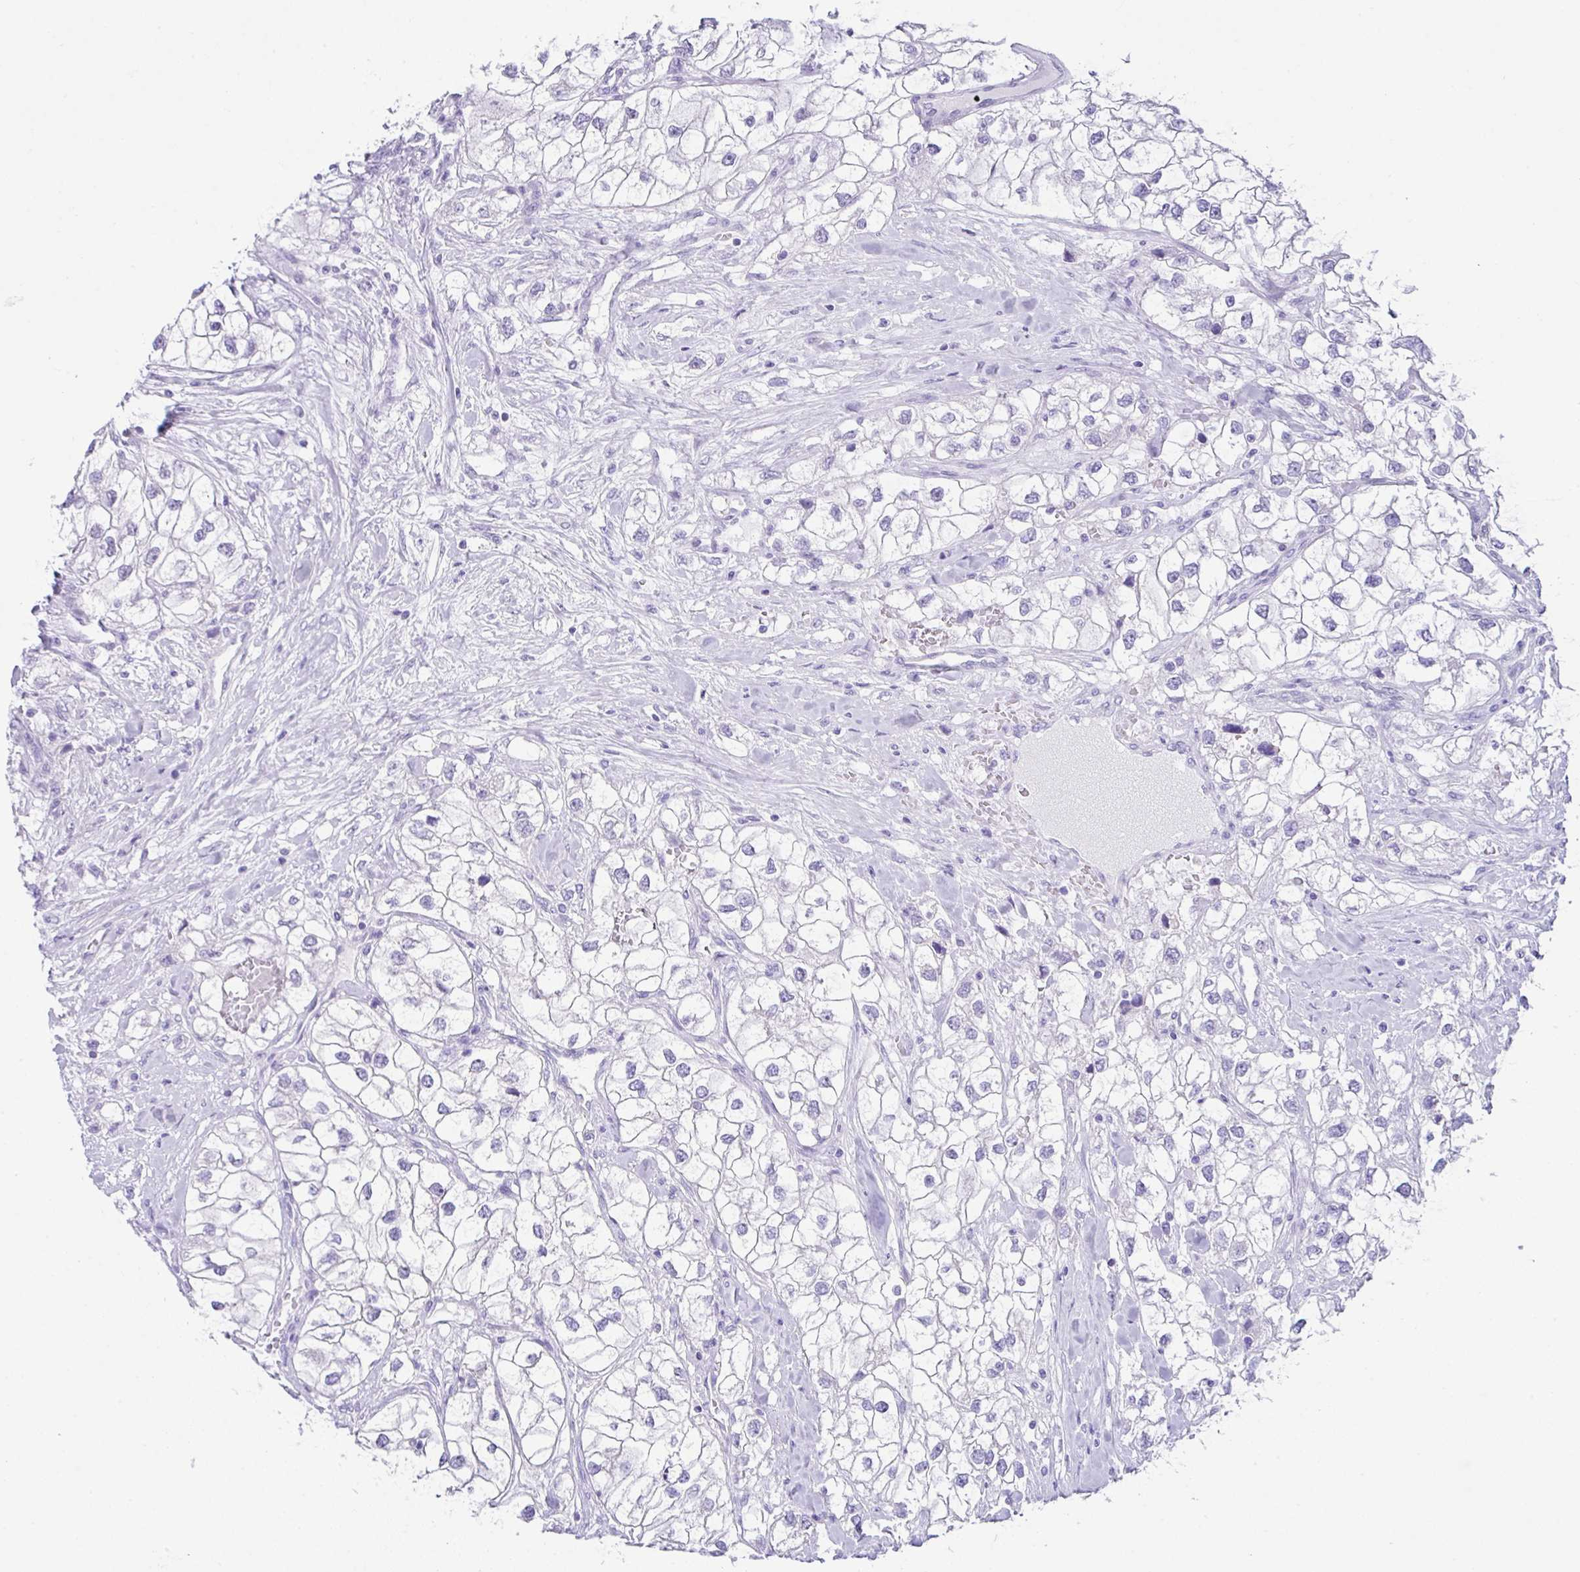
{"staining": {"intensity": "negative", "quantity": "none", "location": "none"}, "tissue": "renal cancer", "cell_type": "Tumor cells", "image_type": "cancer", "snomed": [{"axis": "morphology", "description": "Adenocarcinoma, NOS"}, {"axis": "topography", "description": "Kidney"}], "caption": "Tumor cells are negative for protein expression in human adenocarcinoma (renal).", "gene": "LGALS4", "patient": {"sex": "male", "age": 59}}